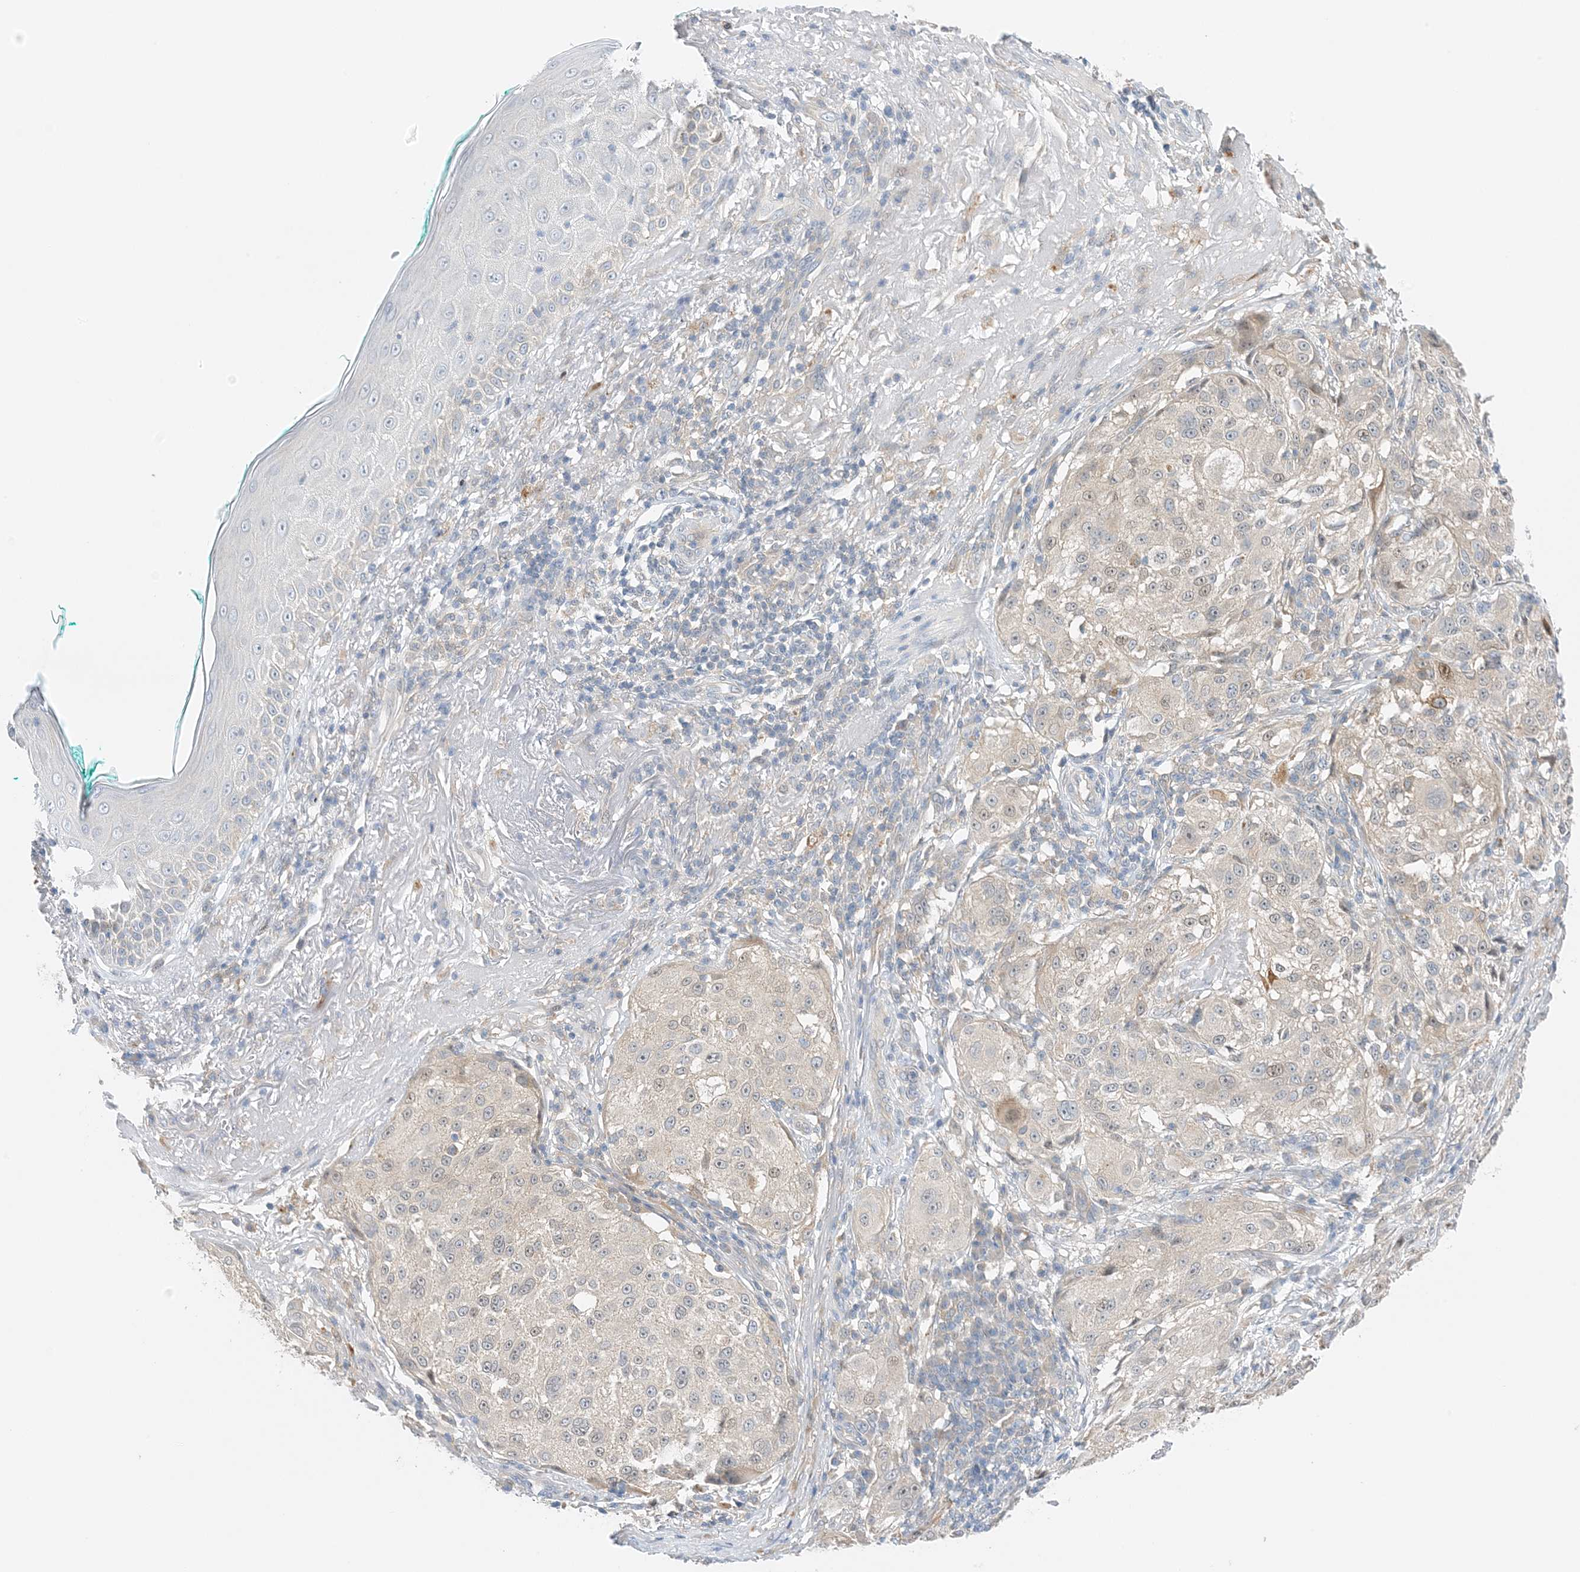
{"staining": {"intensity": "negative", "quantity": "none", "location": "none"}, "tissue": "melanoma", "cell_type": "Tumor cells", "image_type": "cancer", "snomed": [{"axis": "morphology", "description": "Necrosis, NOS"}, {"axis": "morphology", "description": "Malignant melanoma, NOS"}, {"axis": "topography", "description": "Skin"}], "caption": "IHC histopathology image of neoplastic tissue: human malignant melanoma stained with DAB (3,3'-diaminobenzidine) shows no significant protein expression in tumor cells.", "gene": "KIFBP", "patient": {"sex": "female", "age": 87}}